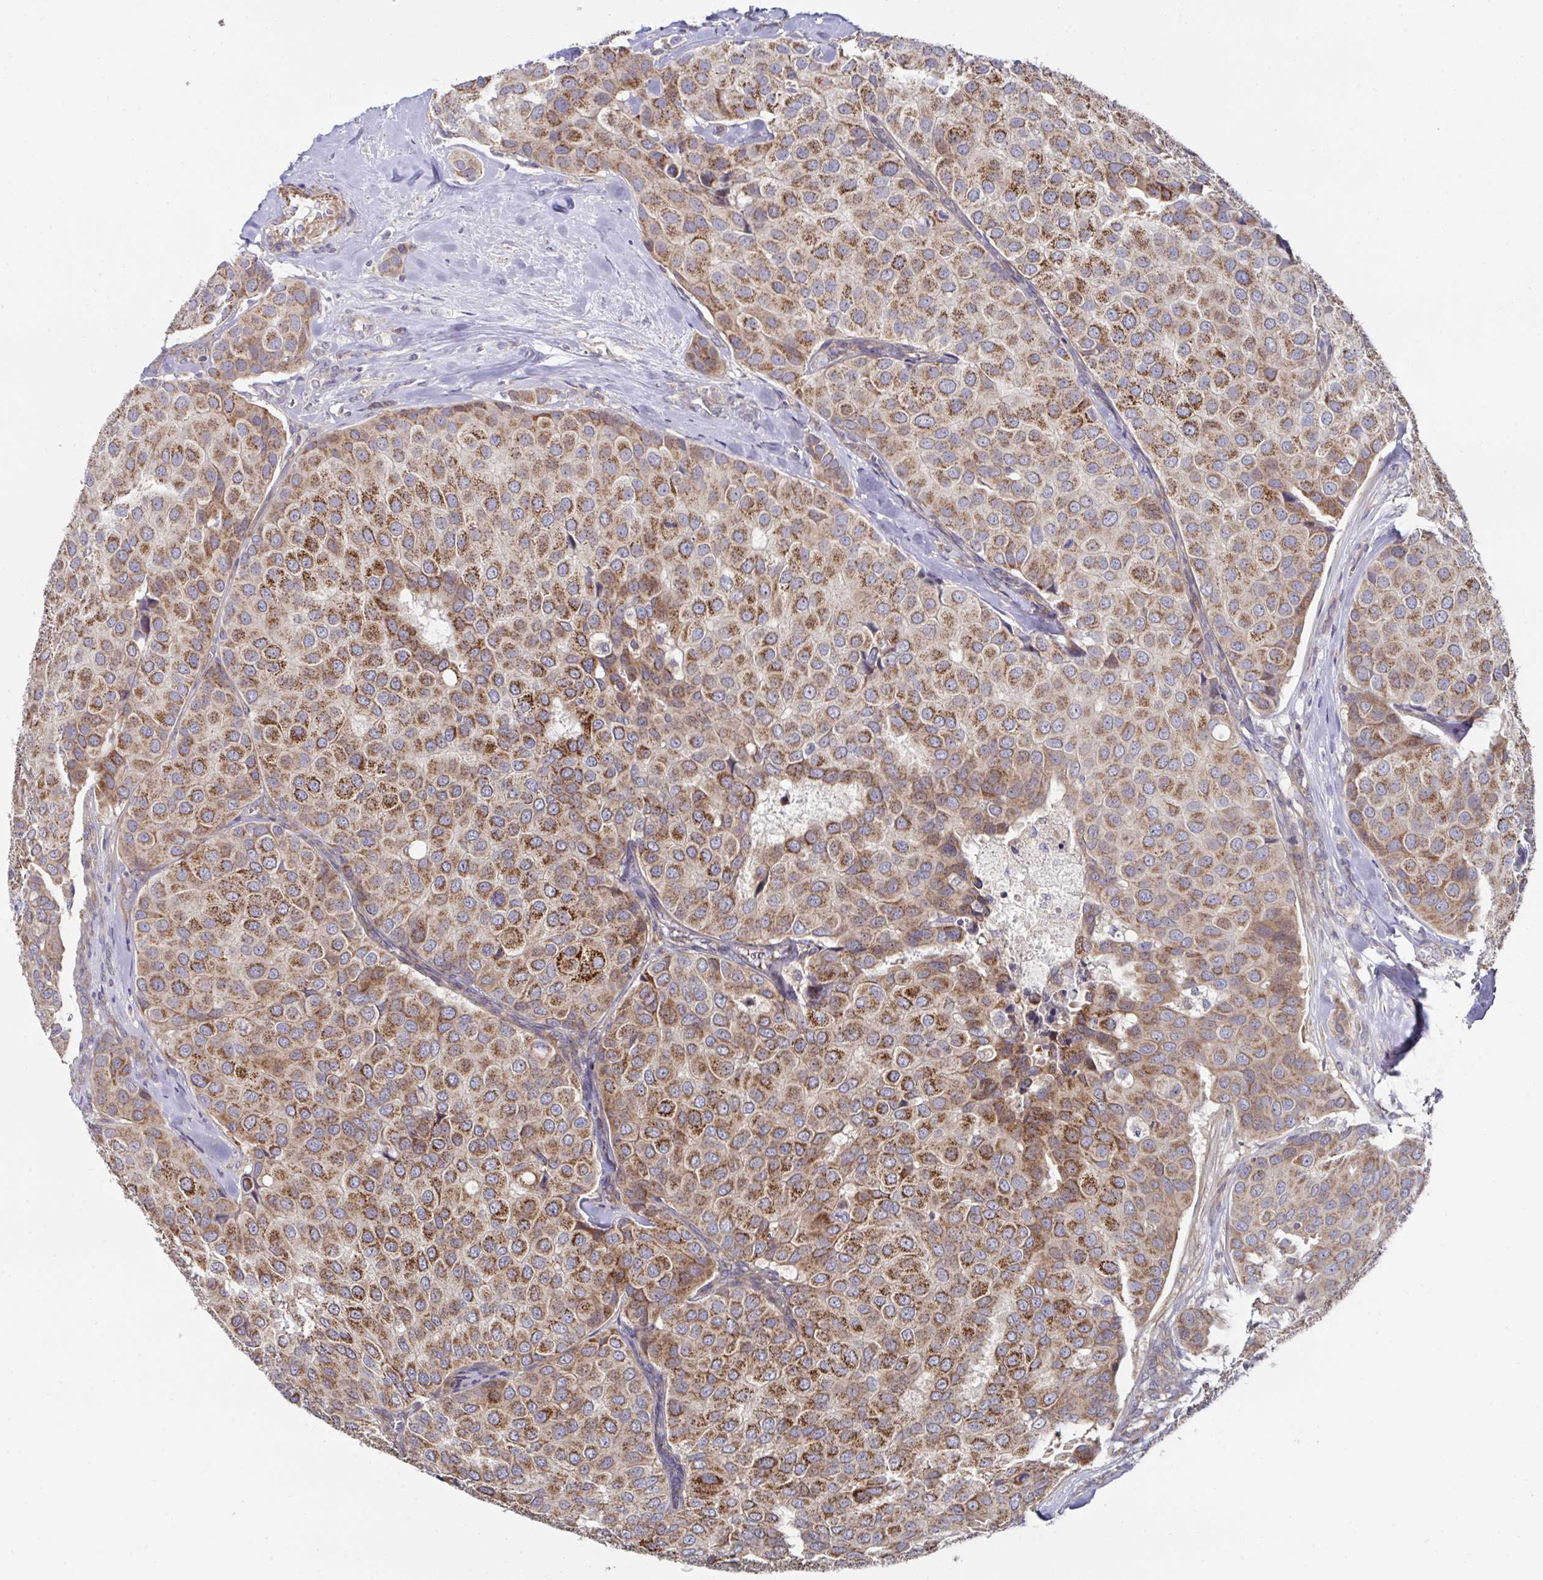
{"staining": {"intensity": "moderate", "quantity": ">75%", "location": "cytoplasmic/membranous"}, "tissue": "breast cancer", "cell_type": "Tumor cells", "image_type": "cancer", "snomed": [{"axis": "morphology", "description": "Duct carcinoma"}, {"axis": "topography", "description": "Breast"}], "caption": "This image exhibits immunohistochemistry (IHC) staining of human intraductal carcinoma (breast), with medium moderate cytoplasmic/membranous expression in approximately >75% of tumor cells.", "gene": "DZANK1", "patient": {"sex": "female", "age": 70}}